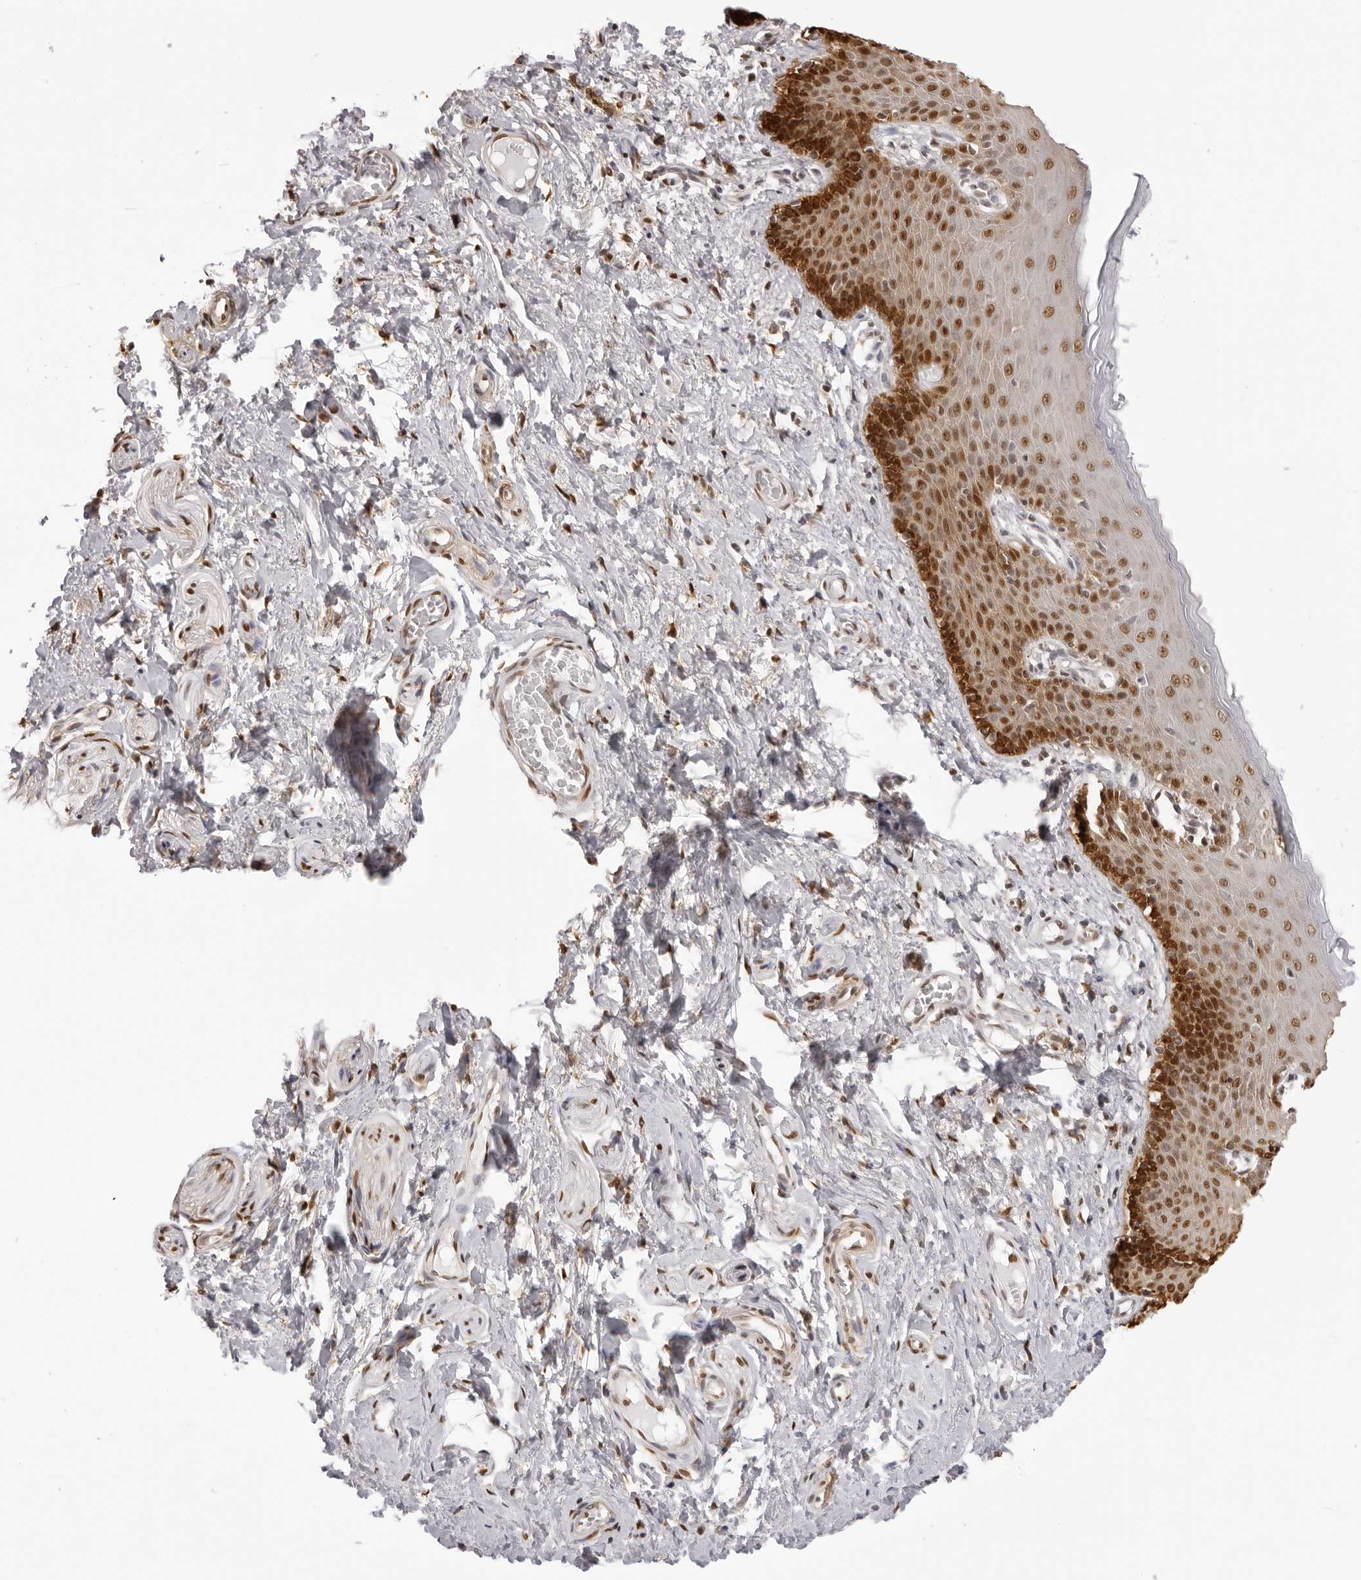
{"staining": {"intensity": "strong", "quantity": ">75%", "location": "cytoplasmic/membranous,nuclear"}, "tissue": "skin", "cell_type": "Epidermal cells", "image_type": "normal", "snomed": [{"axis": "morphology", "description": "Normal tissue, NOS"}, {"axis": "topography", "description": "Vulva"}], "caption": "This is a micrograph of immunohistochemistry (IHC) staining of benign skin, which shows strong expression in the cytoplasmic/membranous,nuclear of epidermal cells.", "gene": "HSPA4", "patient": {"sex": "female", "age": 66}}